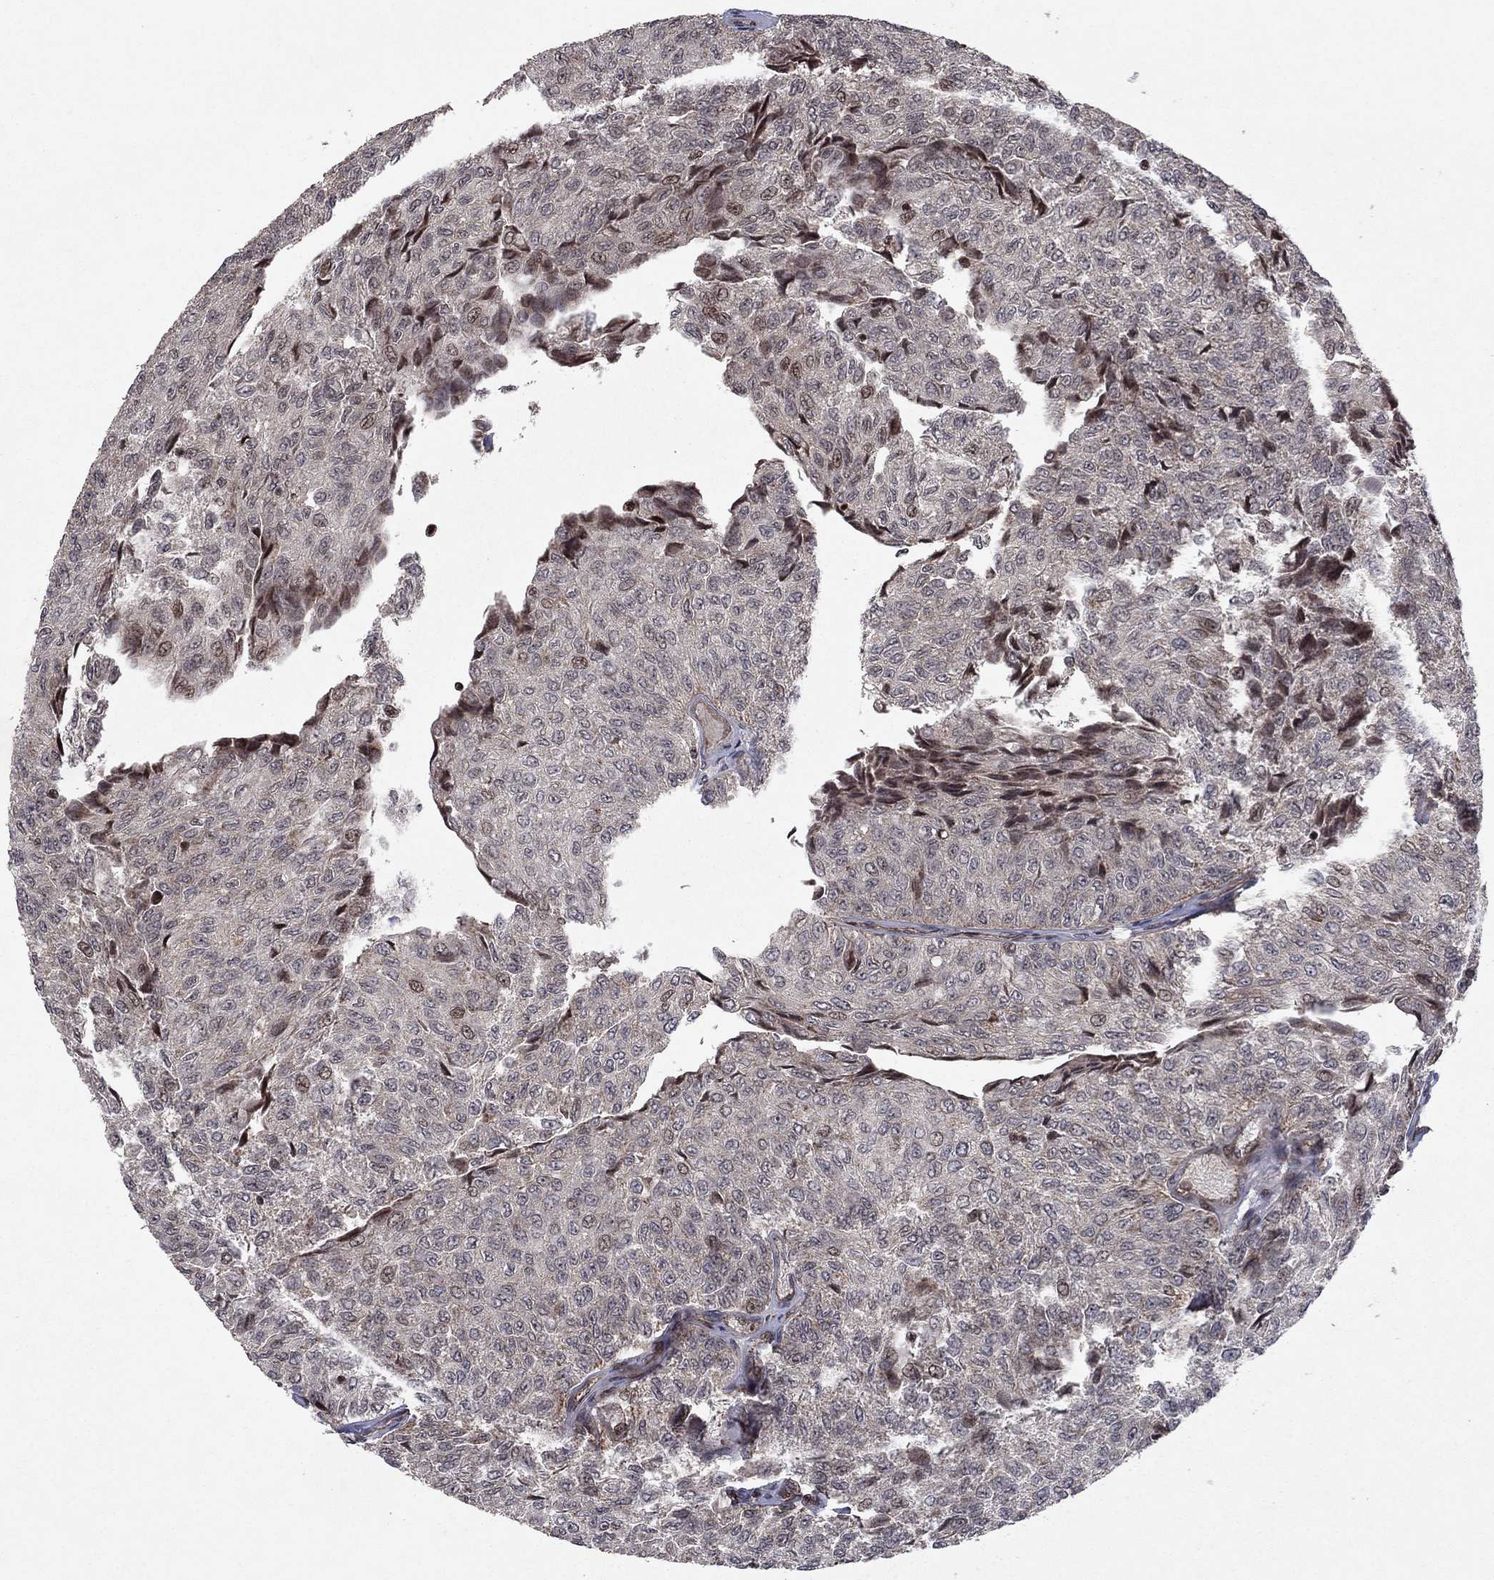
{"staining": {"intensity": "negative", "quantity": "none", "location": "none"}, "tissue": "urothelial cancer", "cell_type": "Tumor cells", "image_type": "cancer", "snomed": [{"axis": "morphology", "description": "Urothelial carcinoma, Low grade"}, {"axis": "topography", "description": "Urinary bladder"}], "caption": "Urothelial cancer was stained to show a protein in brown. There is no significant positivity in tumor cells. The staining is performed using DAB brown chromogen with nuclei counter-stained in using hematoxylin.", "gene": "SORBS1", "patient": {"sex": "male", "age": 78}}